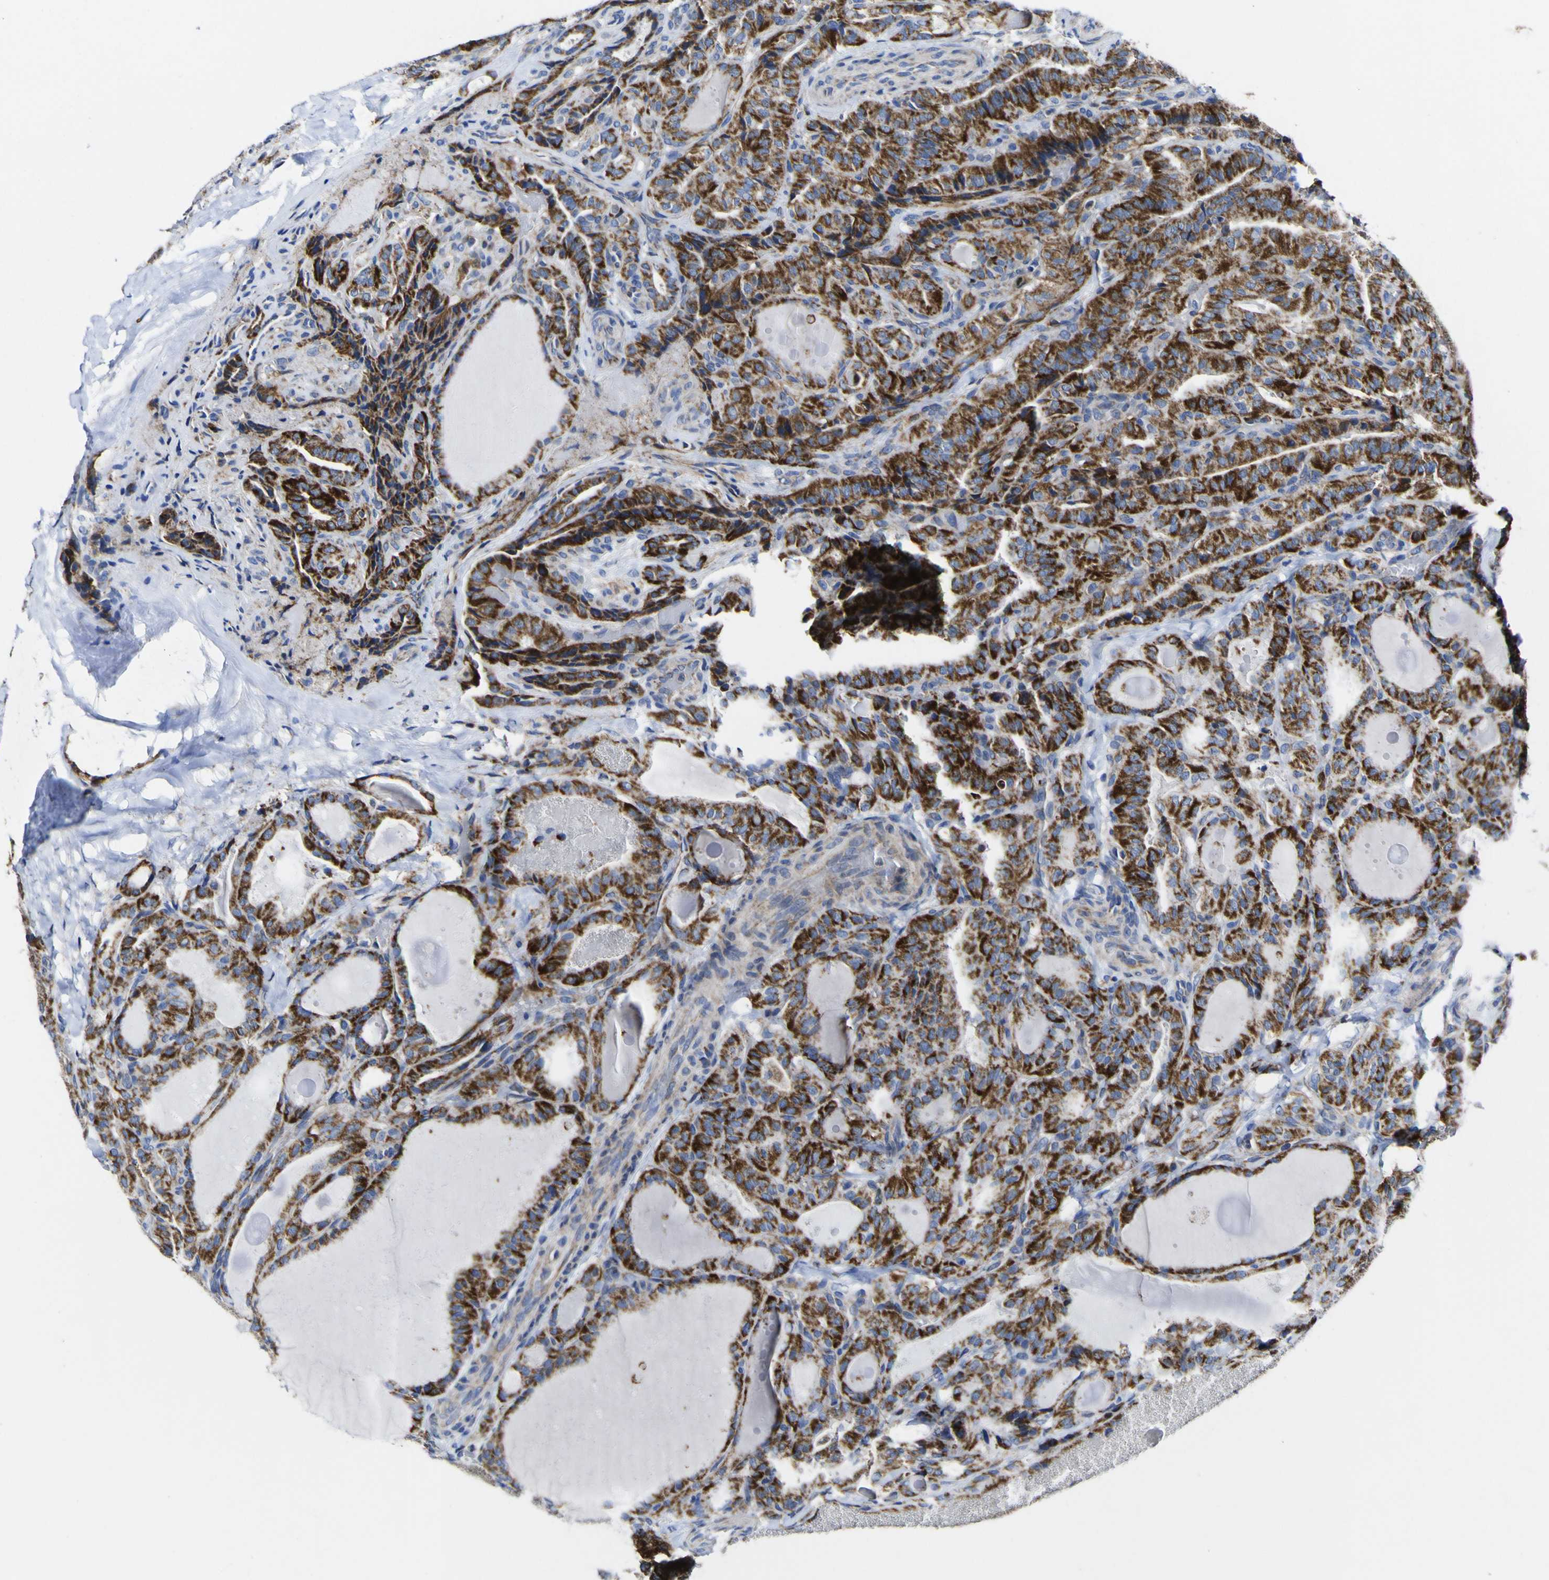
{"staining": {"intensity": "strong", "quantity": ">75%", "location": "cytoplasmic/membranous"}, "tissue": "thyroid cancer", "cell_type": "Tumor cells", "image_type": "cancer", "snomed": [{"axis": "morphology", "description": "Papillary adenocarcinoma, NOS"}, {"axis": "topography", "description": "Thyroid gland"}], "caption": "A high amount of strong cytoplasmic/membranous expression is present in approximately >75% of tumor cells in papillary adenocarcinoma (thyroid) tissue.", "gene": "CCDC90B", "patient": {"sex": "male", "age": 77}}